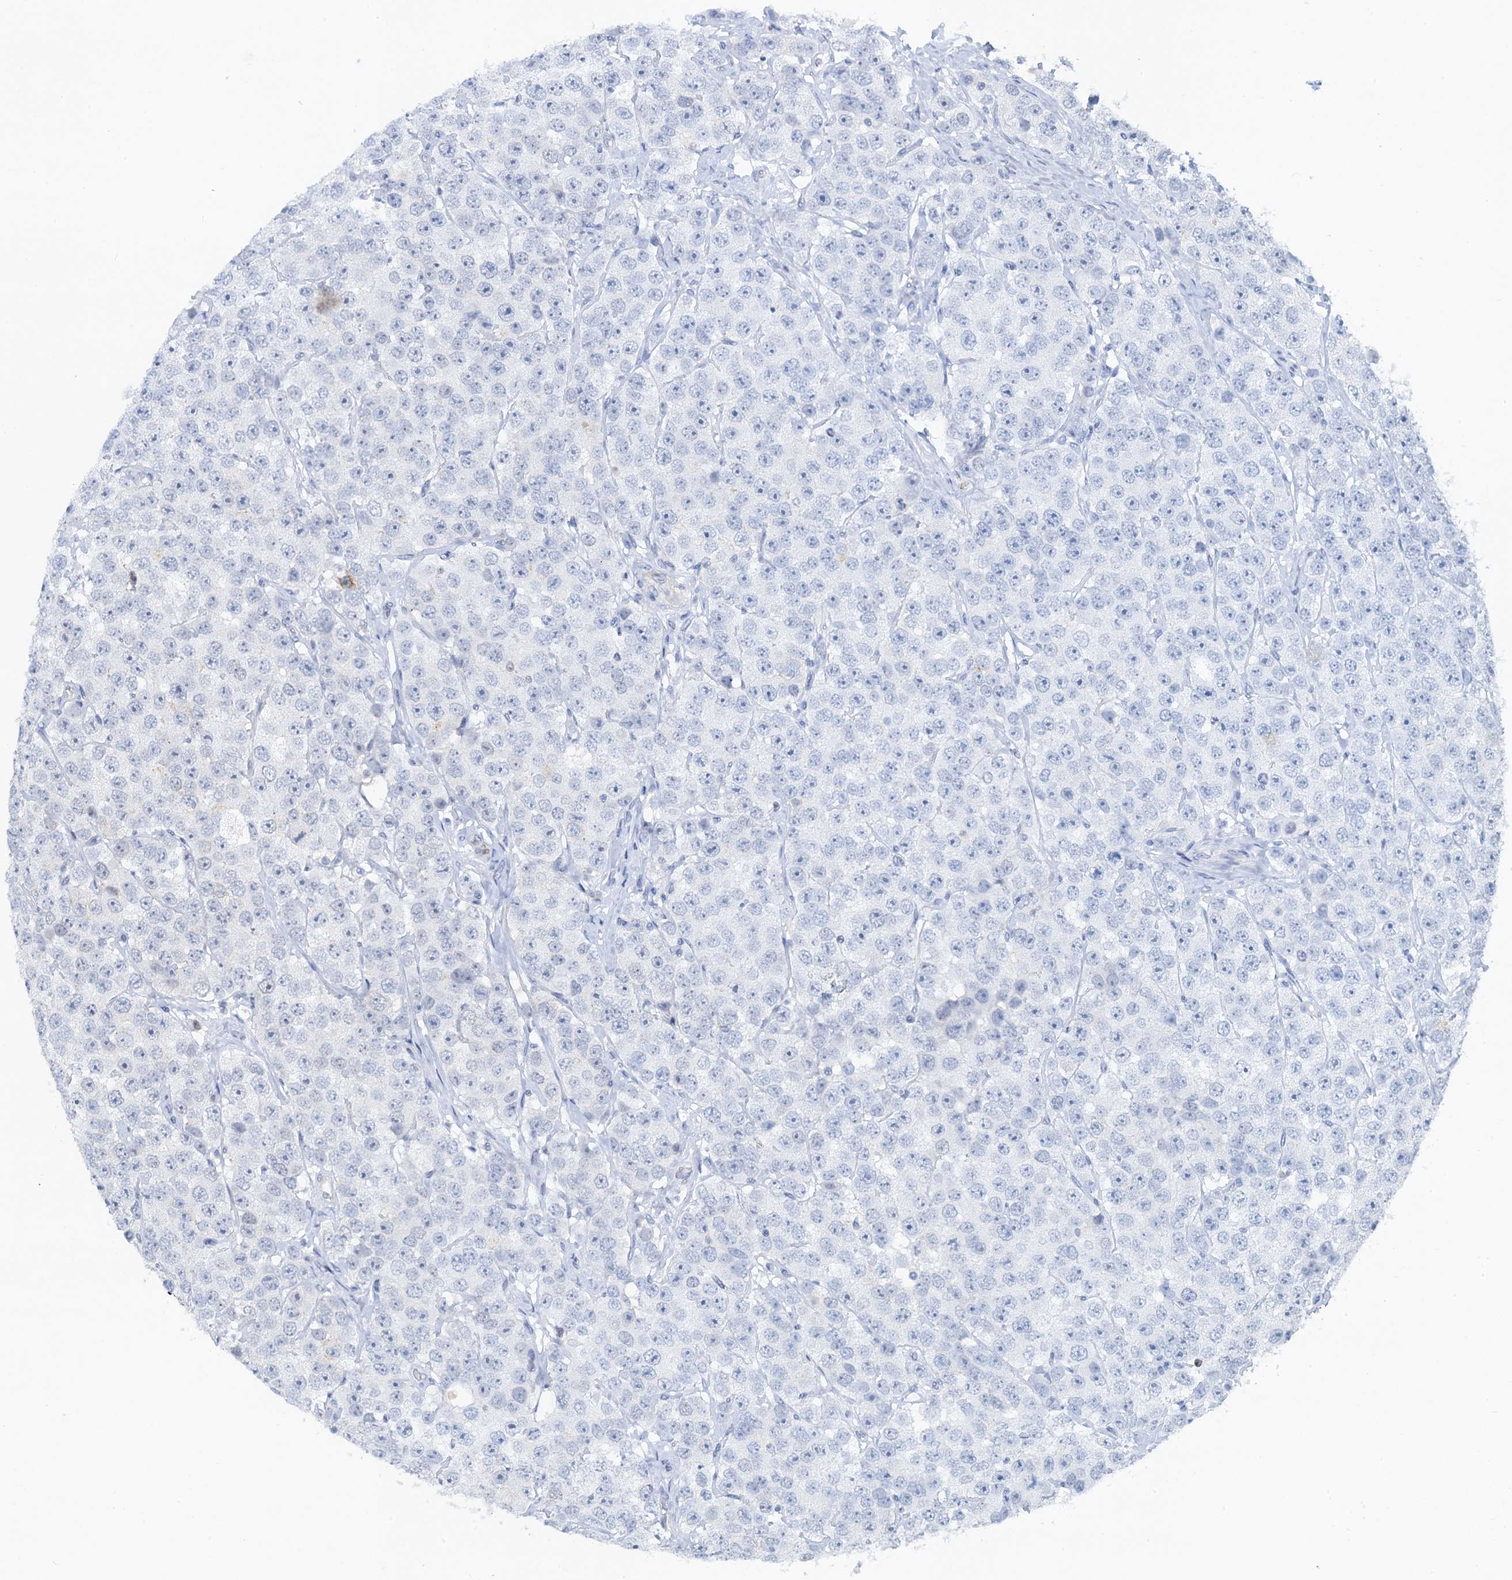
{"staining": {"intensity": "negative", "quantity": "none", "location": "none"}, "tissue": "testis cancer", "cell_type": "Tumor cells", "image_type": "cancer", "snomed": [{"axis": "morphology", "description": "Seminoma, NOS"}, {"axis": "topography", "description": "Testis"}], "caption": "There is no significant positivity in tumor cells of testis seminoma.", "gene": "TMA16", "patient": {"sex": "male", "age": 28}}